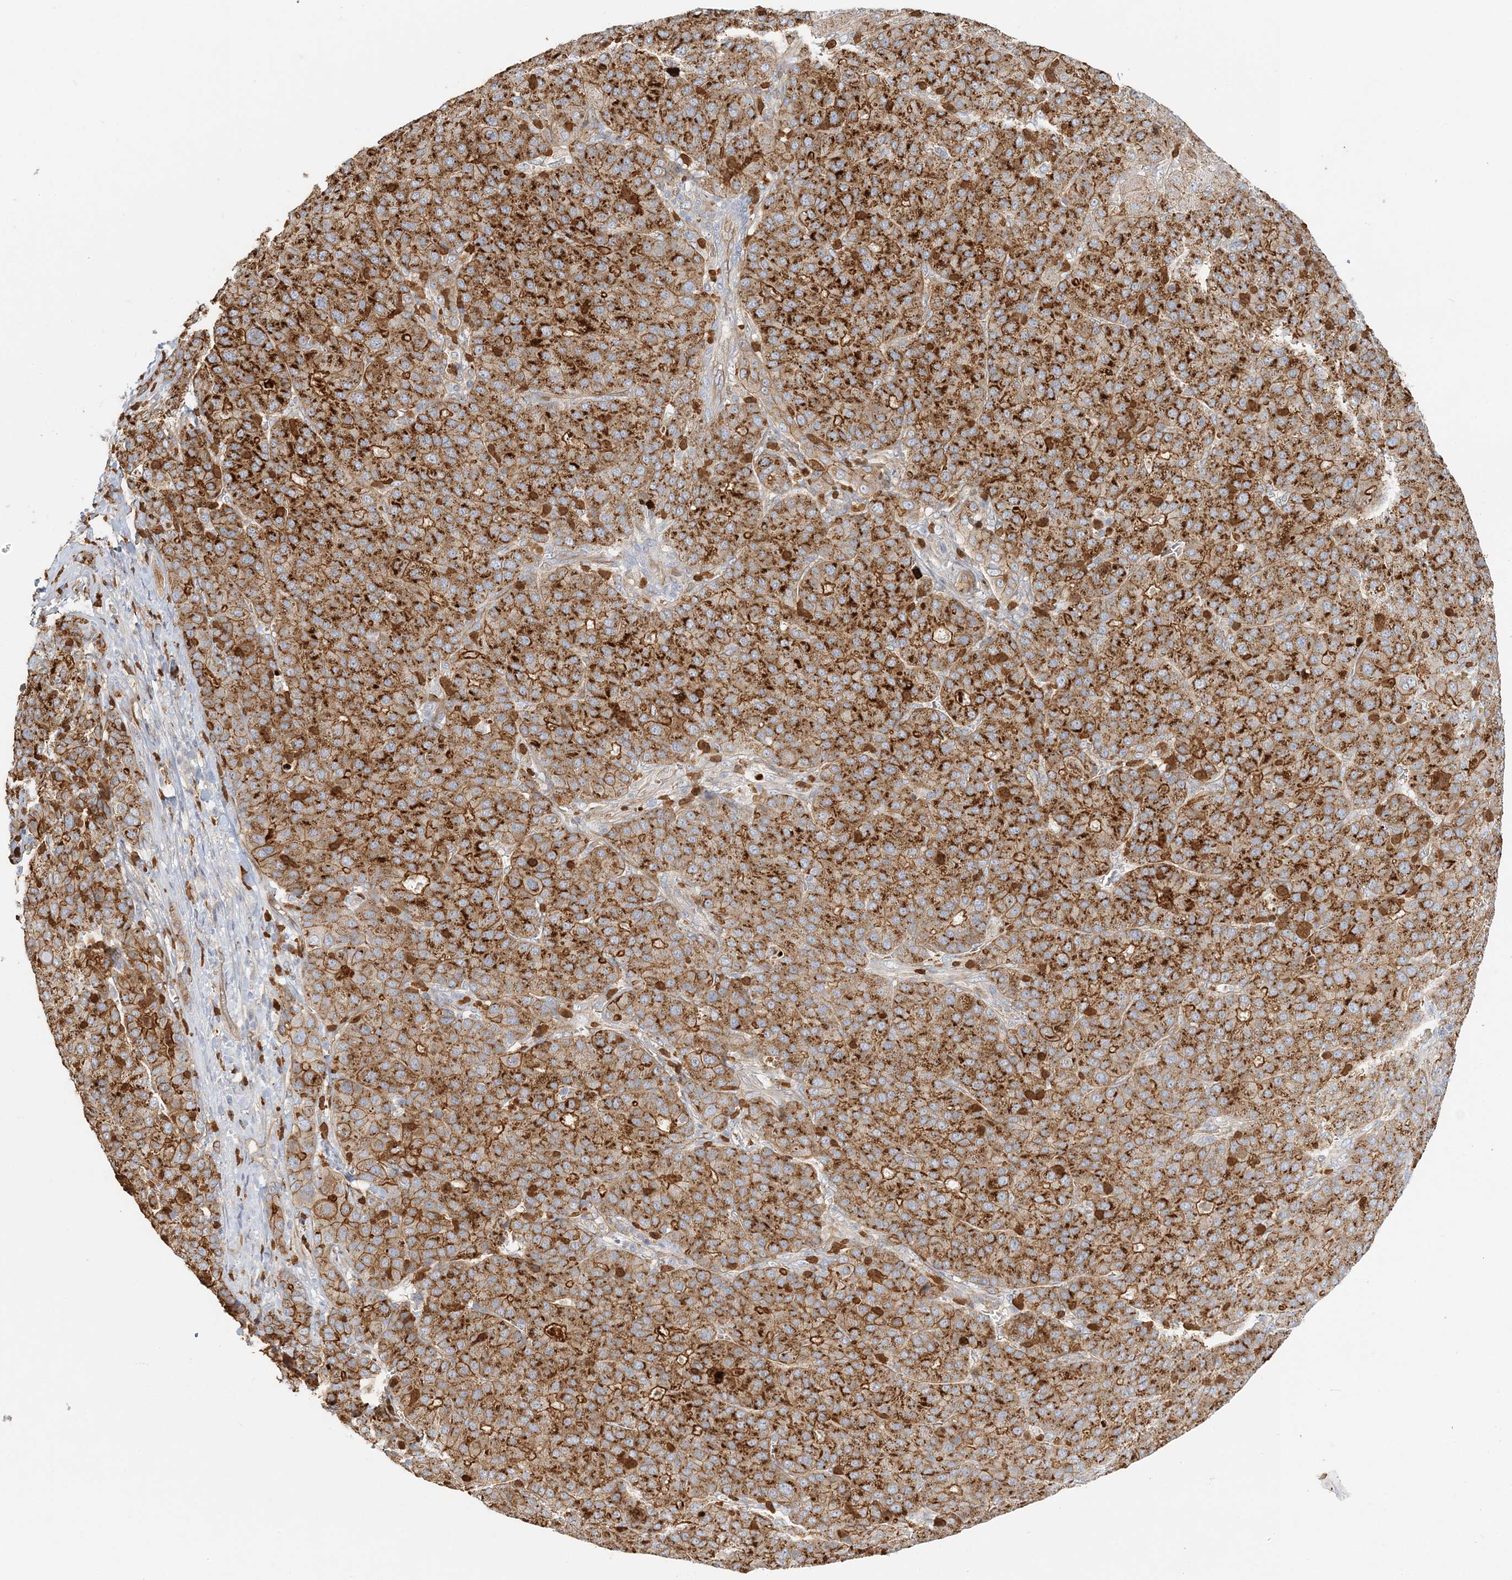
{"staining": {"intensity": "strong", "quantity": ">75%", "location": "cytoplasmic/membranous"}, "tissue": "liver cancer", "cell_type": "Tumor cells", "image_type": "cancer", "snomed": [{"axis": "morphology", "description": "Carcinoma, Hepatocellular, NOS"}, {"axis": "topography", "description": "Liver"}], "caption": "Protein staining shows strong cytoplasmic/membranous positivity in about >75% of tumor cells in hepatocellular carcinoma (liver).", "gene": "DNAH1", "patient": {"sex": "male", "age": 65}}